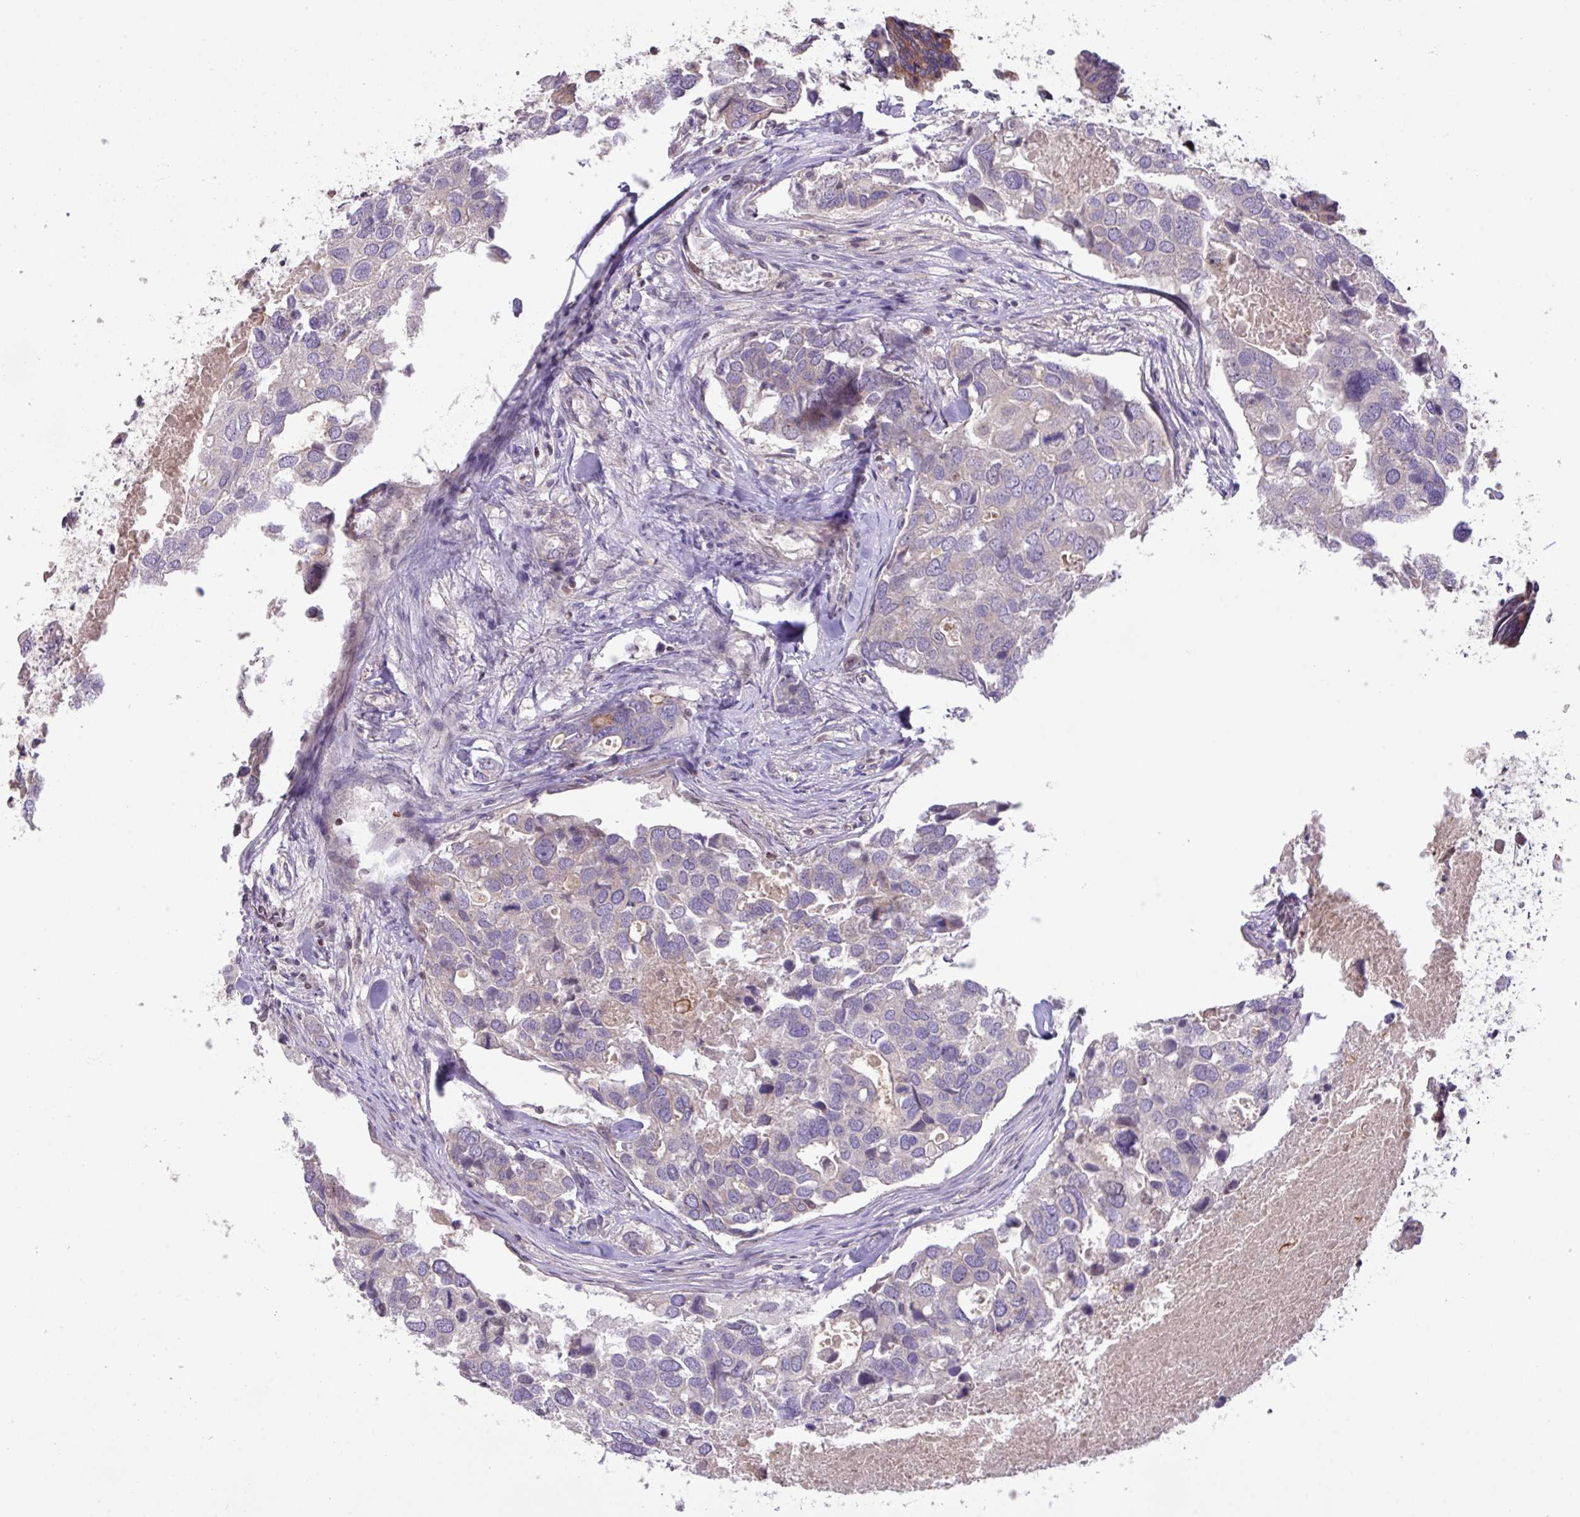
{"staining": {"intensity": "negative", "quantity": "none", "location": "none"}, "tissue": "breast cancer", "cell_type": "Tumor cells", "image_type": "cancer", "snomed": [{"axis": "morphology", "description": "Duct carcinoma"}, {"axis": "topography", "description": "Breast"}], "caption": "DAB (3,3'-diaminobenzidine) immunohistochemical staining of human breast infiltrating ductal carcinoma exhibits no significant expression in tumor cells. Nuclei are stained in blue.", "gene": "ZNF394", "patient": {"sex": "female", "age": 83}}